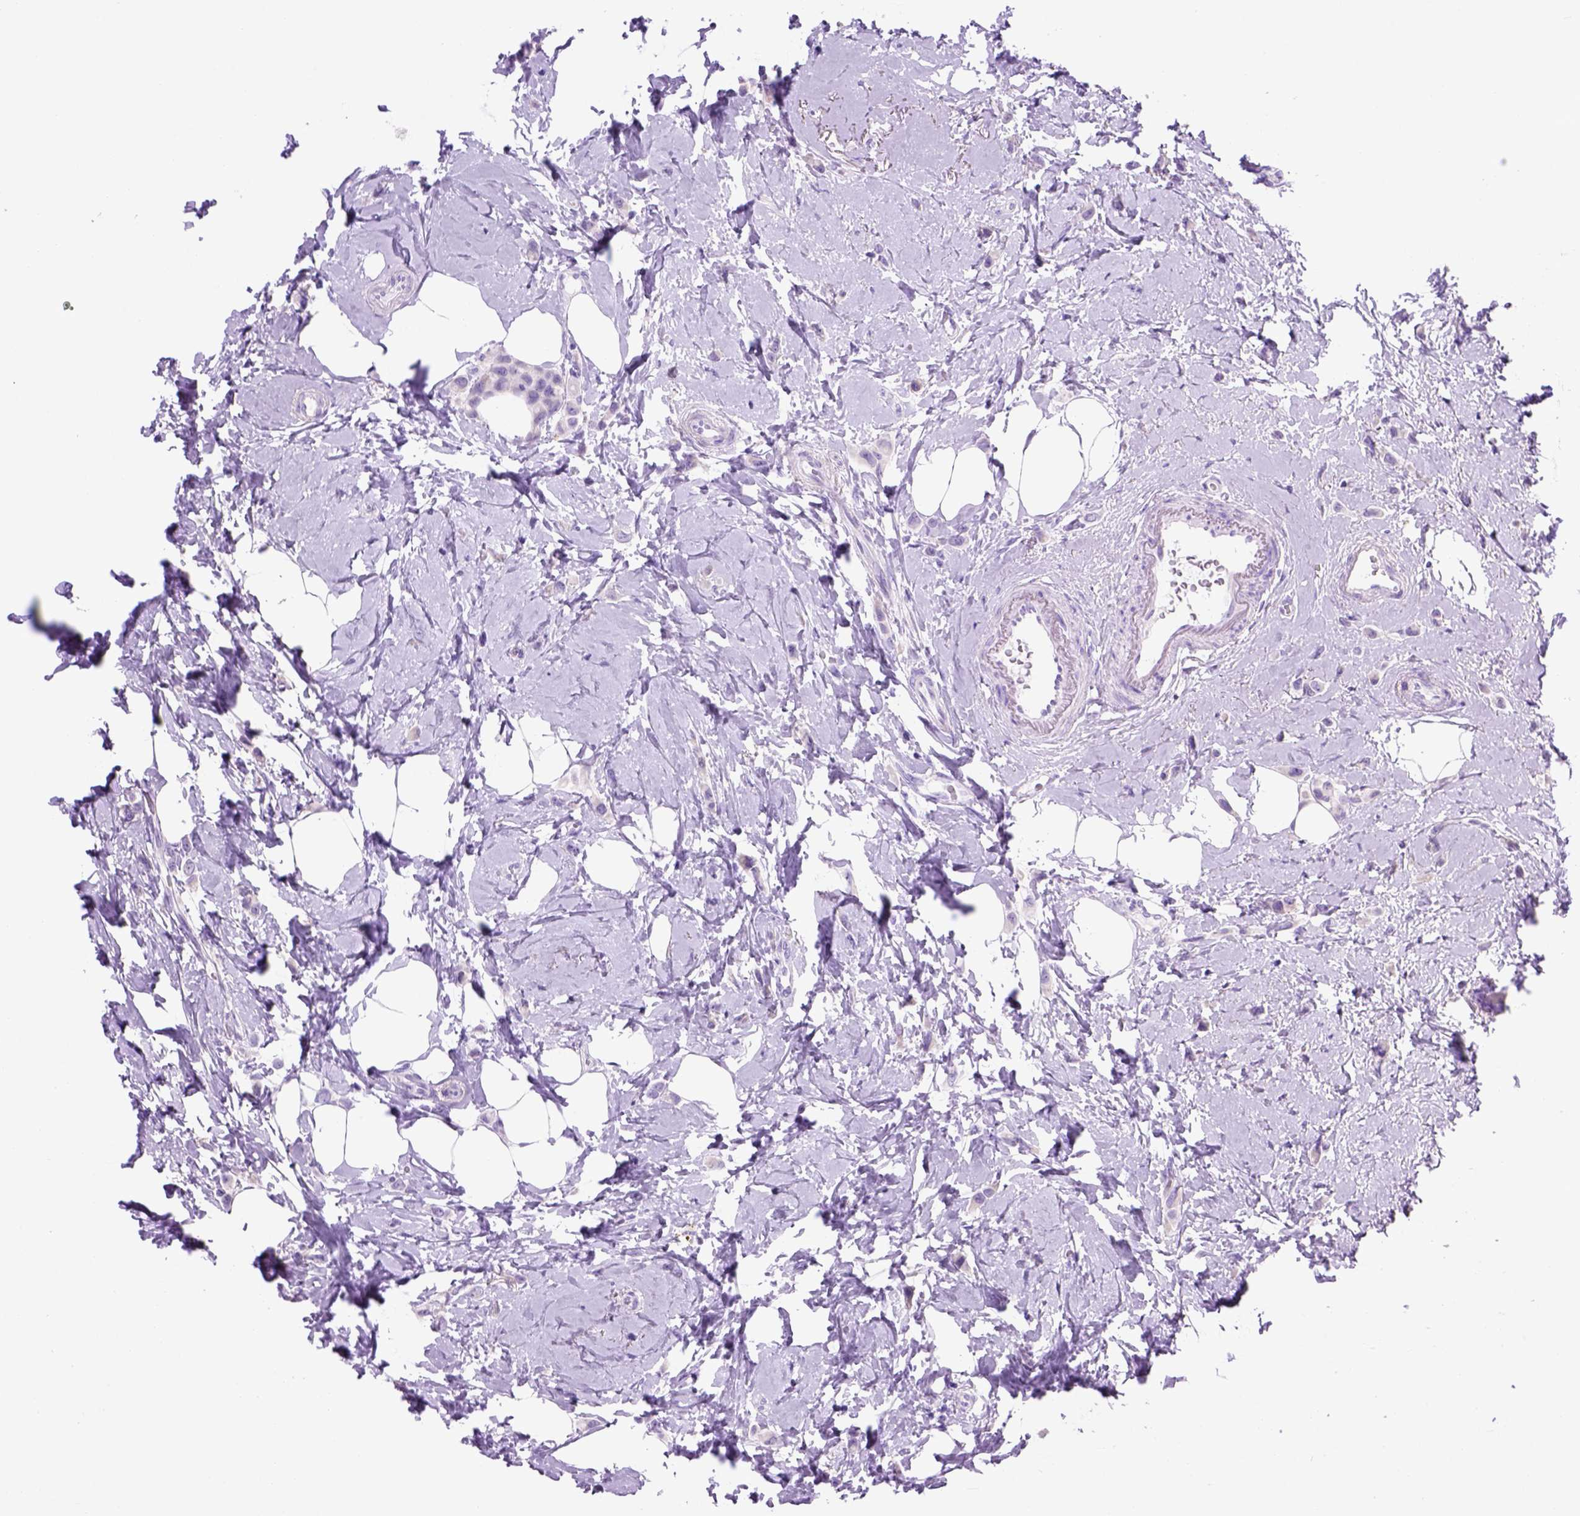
{"staining": {"intensity": "negative", "quantity": "none", "location": "none"}, "tissue": "breast cancer", "cell_type": "Tumor cells", "image_type": "cancer", "snomed": [{"axis": "morphology", "description": "Lobular carcinoma"}, {"axis": "topography", "description": "Breast"}], "caption": "Tumor cells show no significant positivity in breast cancer (lobular carcinoma).", "gene": "HHIPL2", "patient": {"sex": "female", "age": 66}}